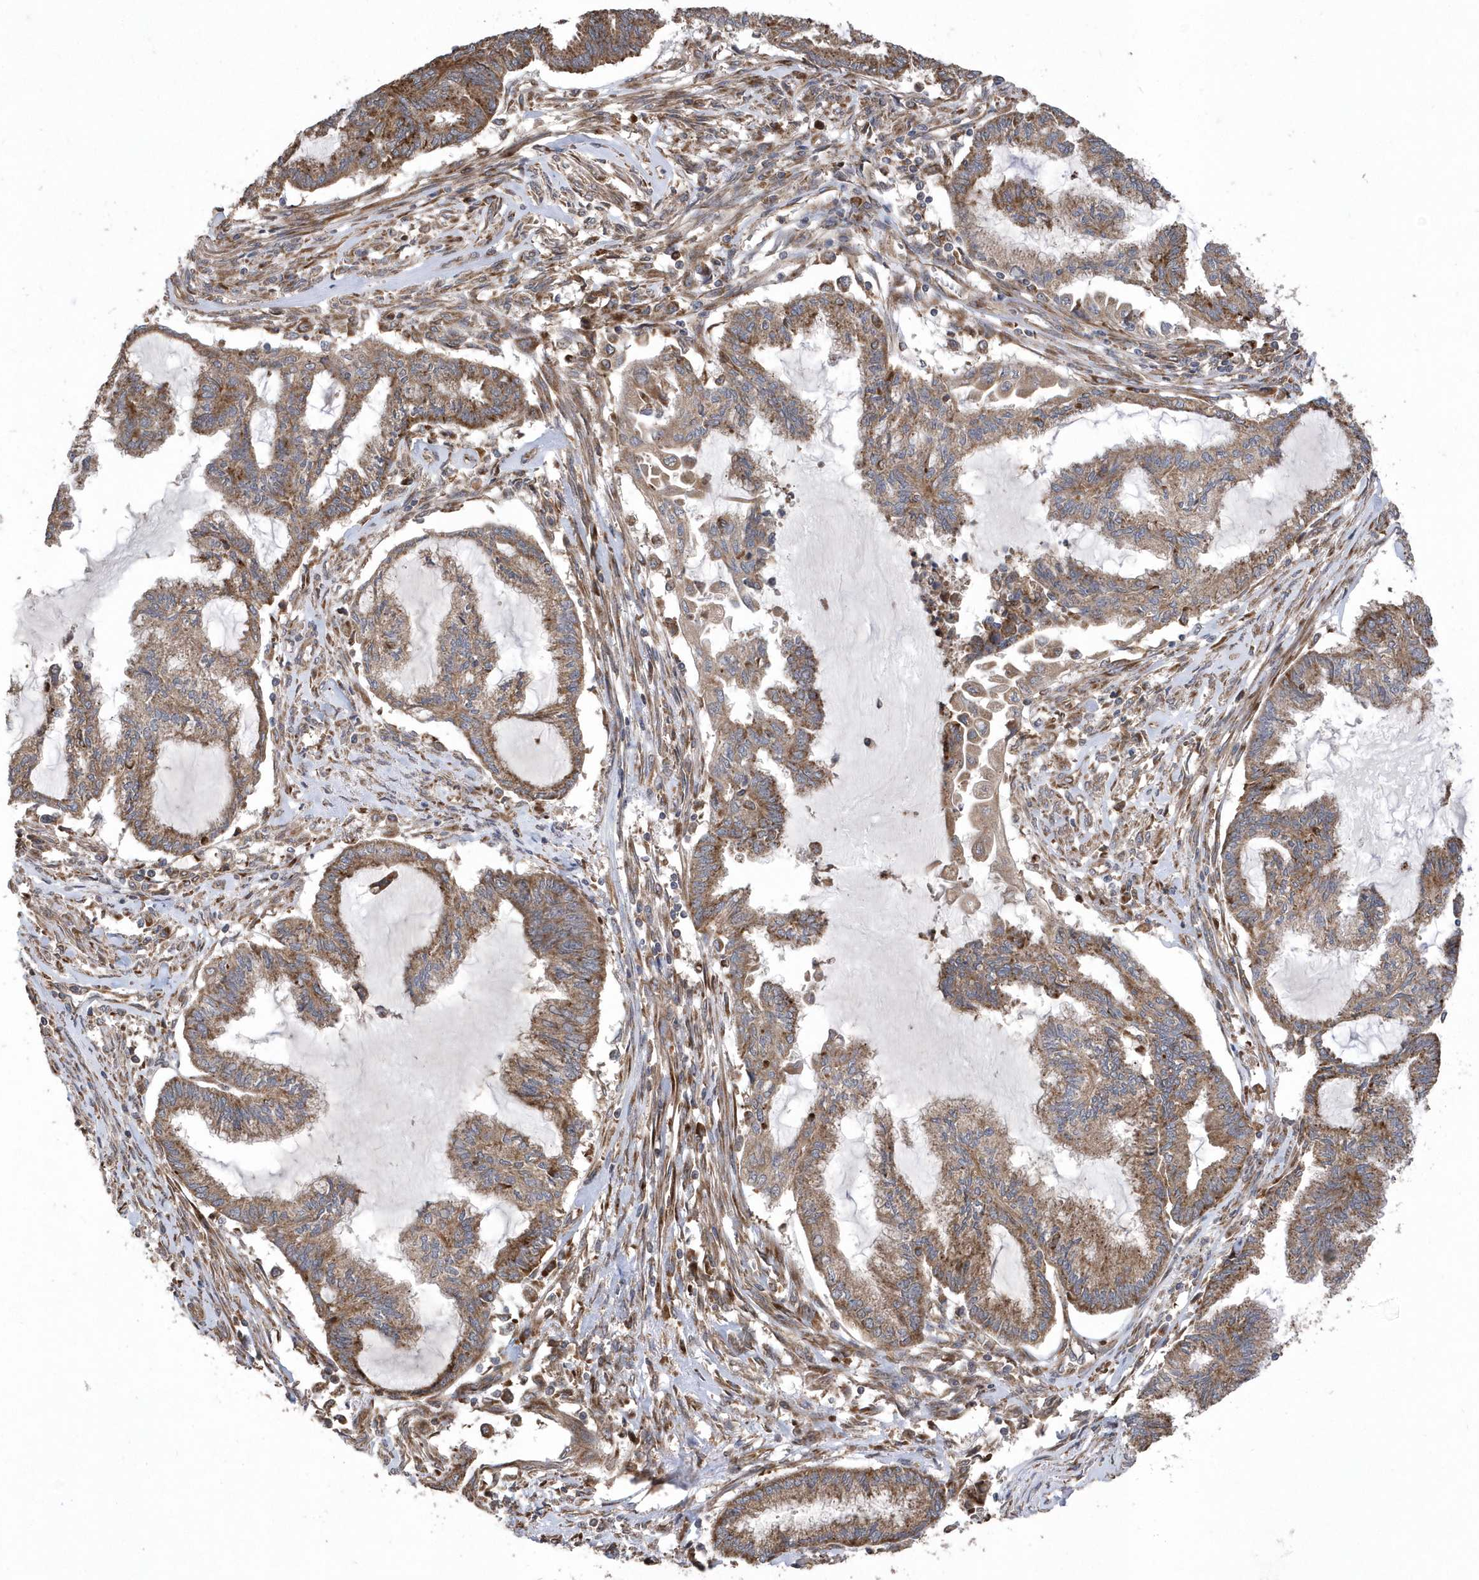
{"staining": {"intensity": "moderate", "quantity": ">75%", "location": "cytoplasmic/membranous"}, "tissue": "endometrial cancer", "cell_type": "Tumor cells", "image_type": "cancer", "snomed": [{"axis": "morphology", "description": "Adenocarcinoma, NOS"}, {"axis": "topography", "description": "Endometrium"}], "caption": "Immunohistochemical staining of adenocarcinoma (endometrial) reveals medium levels of moderate cytoplasmic/membranous staining in about >75% of tumor cells.", "gene": "WASHC5", "patient": {"sex": "female", "age": 86}}